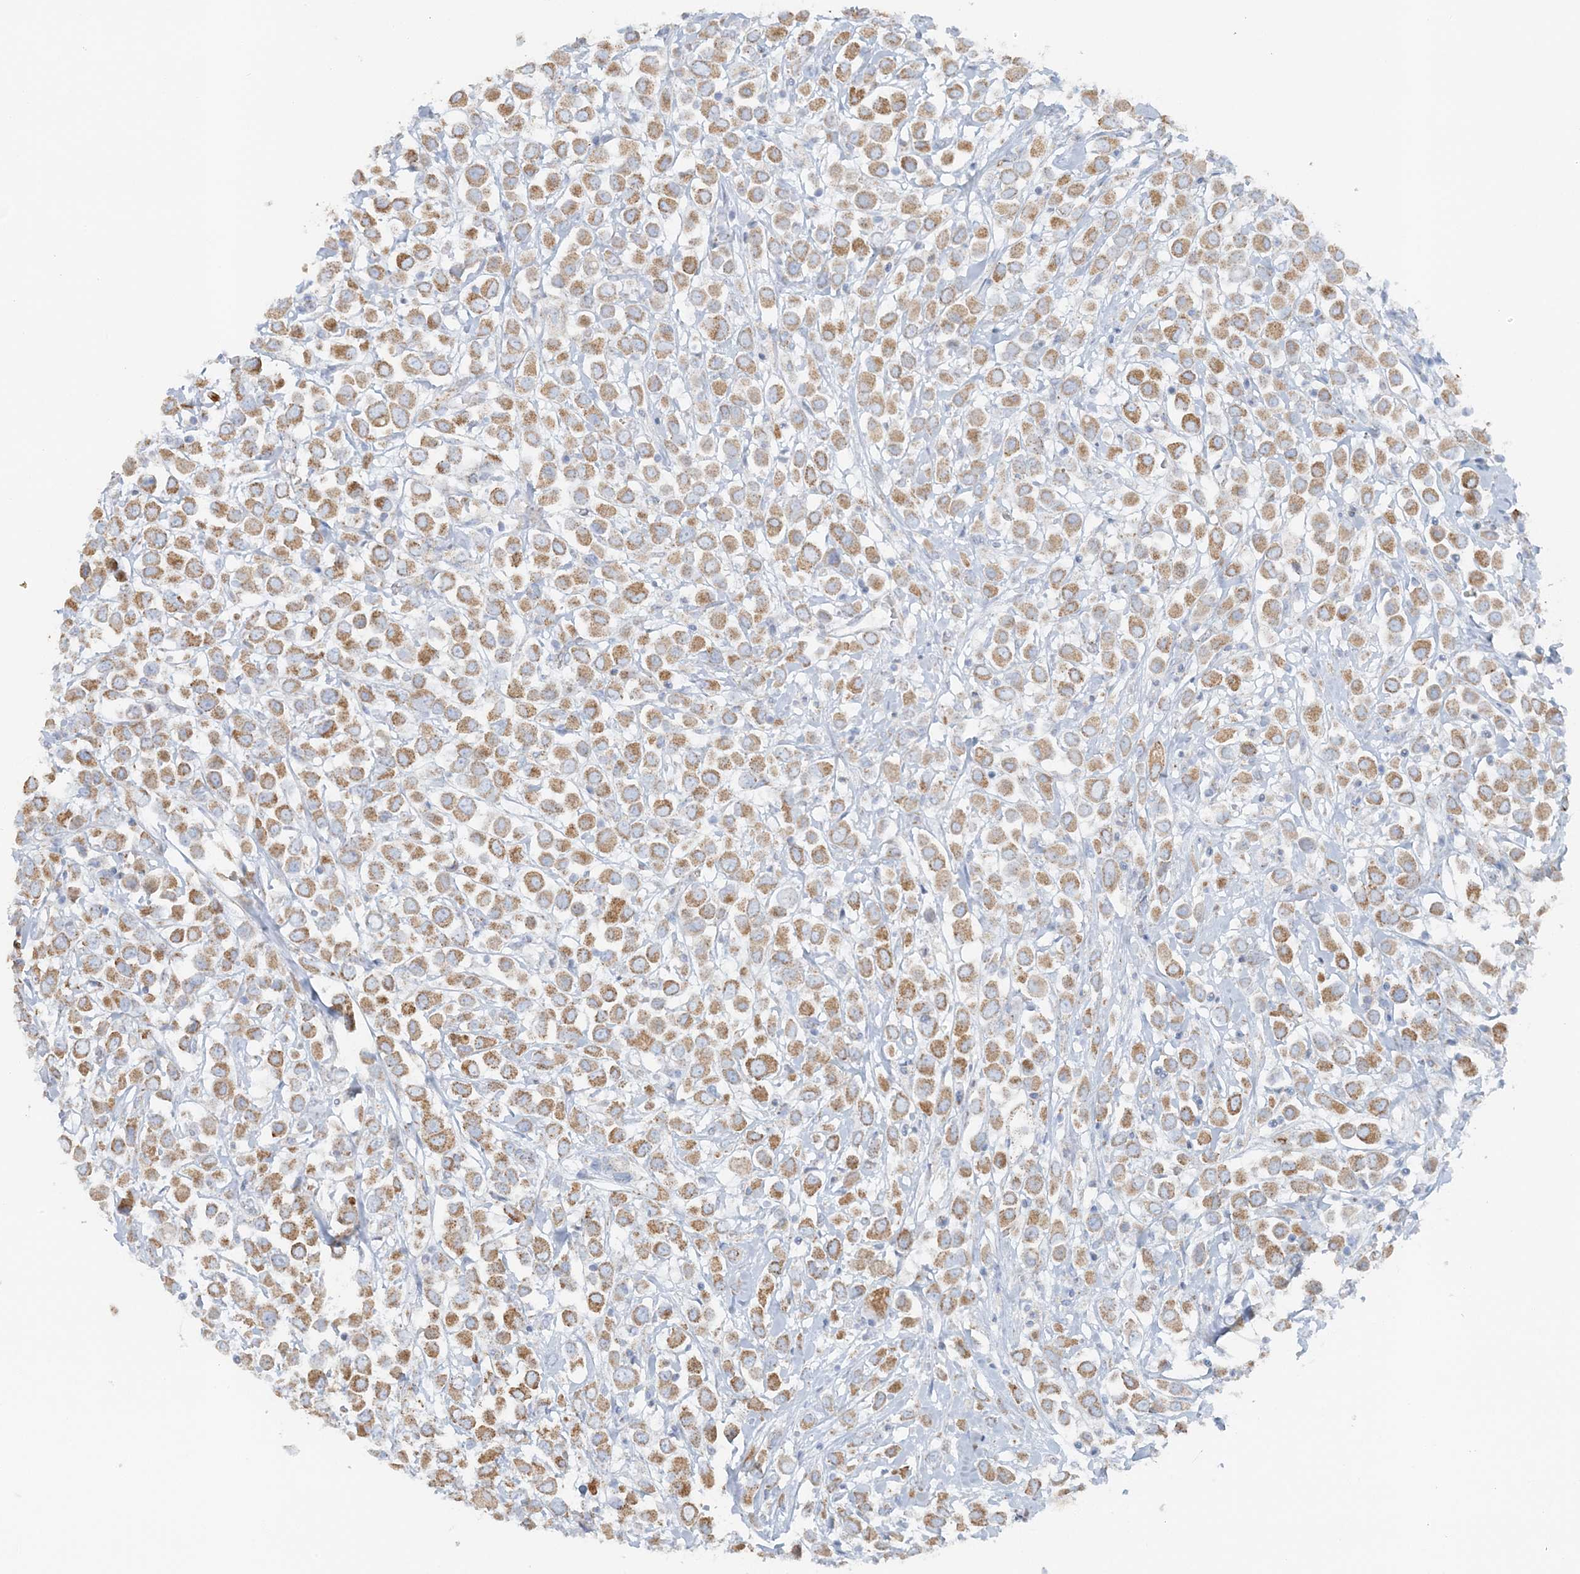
{"staining": {"intensity": "moderate", "quantity": ">75%", "location": "cytoplasmic/membranous"}, "tissue": "breast cancer", "cell_type": "Tumor cells", "image_type": "cancer", "snomed": [{"axis": "morphology", "description": "Duct carcinoma"}, {"axis": "topography", "description": "Breast"}], "caption": "A high-resolution image shows IHC staining of breast invasive ductal carcinoma, which reveals moderate cytoplasmic/membranous staining in about >75% of tumor cells.", "gene": "PCCB", "patient": {"sex": "female", "age": 61}}